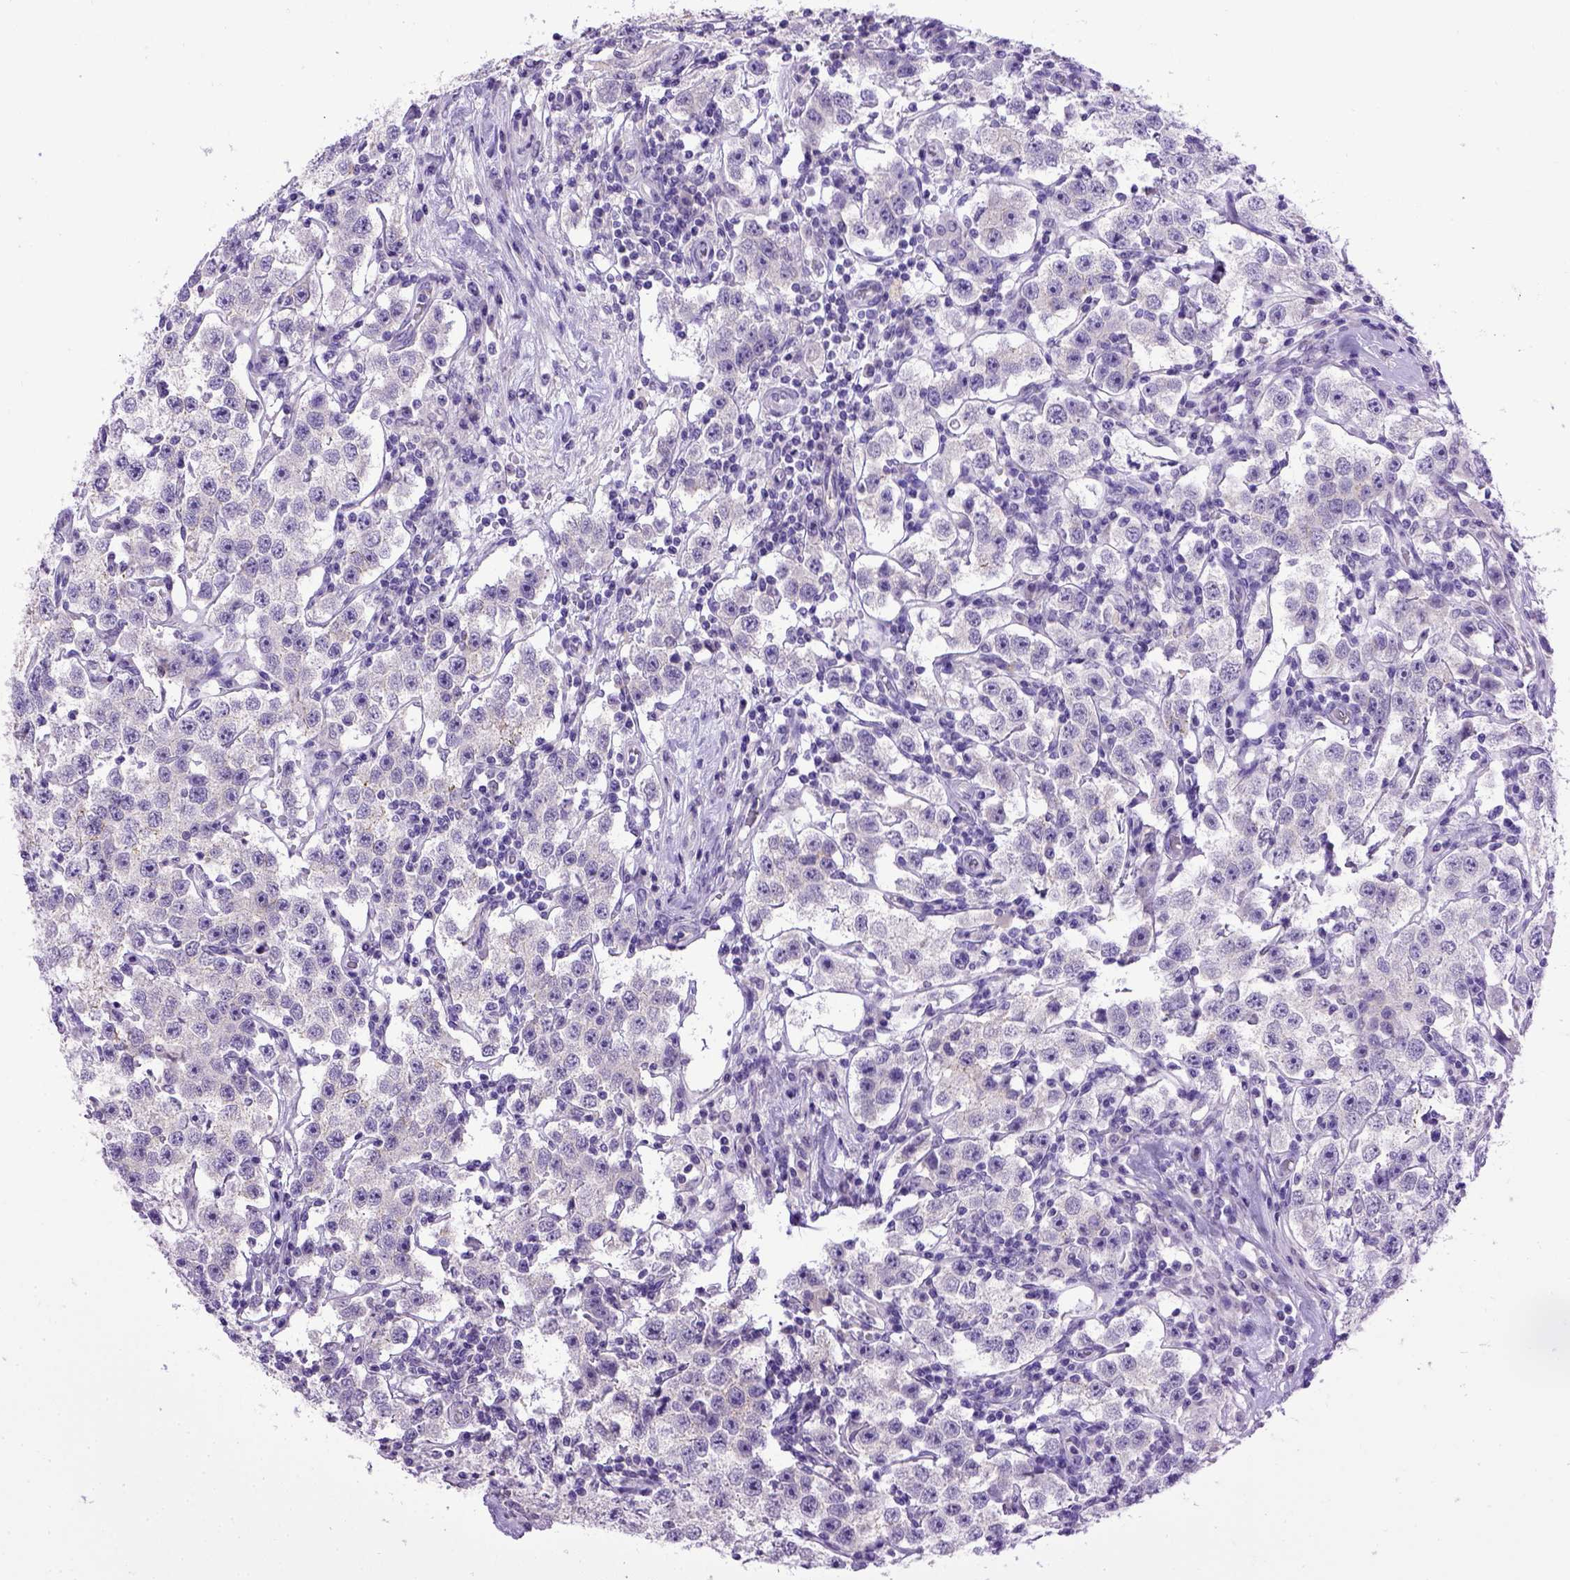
{"staining": {"intensity": "negative", "quantity": "none", "location": "none"}, "tissue": "testis cancer", "cell_type": "Tumor cells", "image_type": "cancer", "snomed": [{"axis": "morphology", "description": "Seminoma, NOS"}, {"axis": "topography", "description": "Testis"}], "caption": "The immunohistochemistry (IHC) photomicrograph has no significant staining in tumor cells of testis cancer tissue.", "gene": "CDH1", "patient": {"sex": "male", "age": 37}}